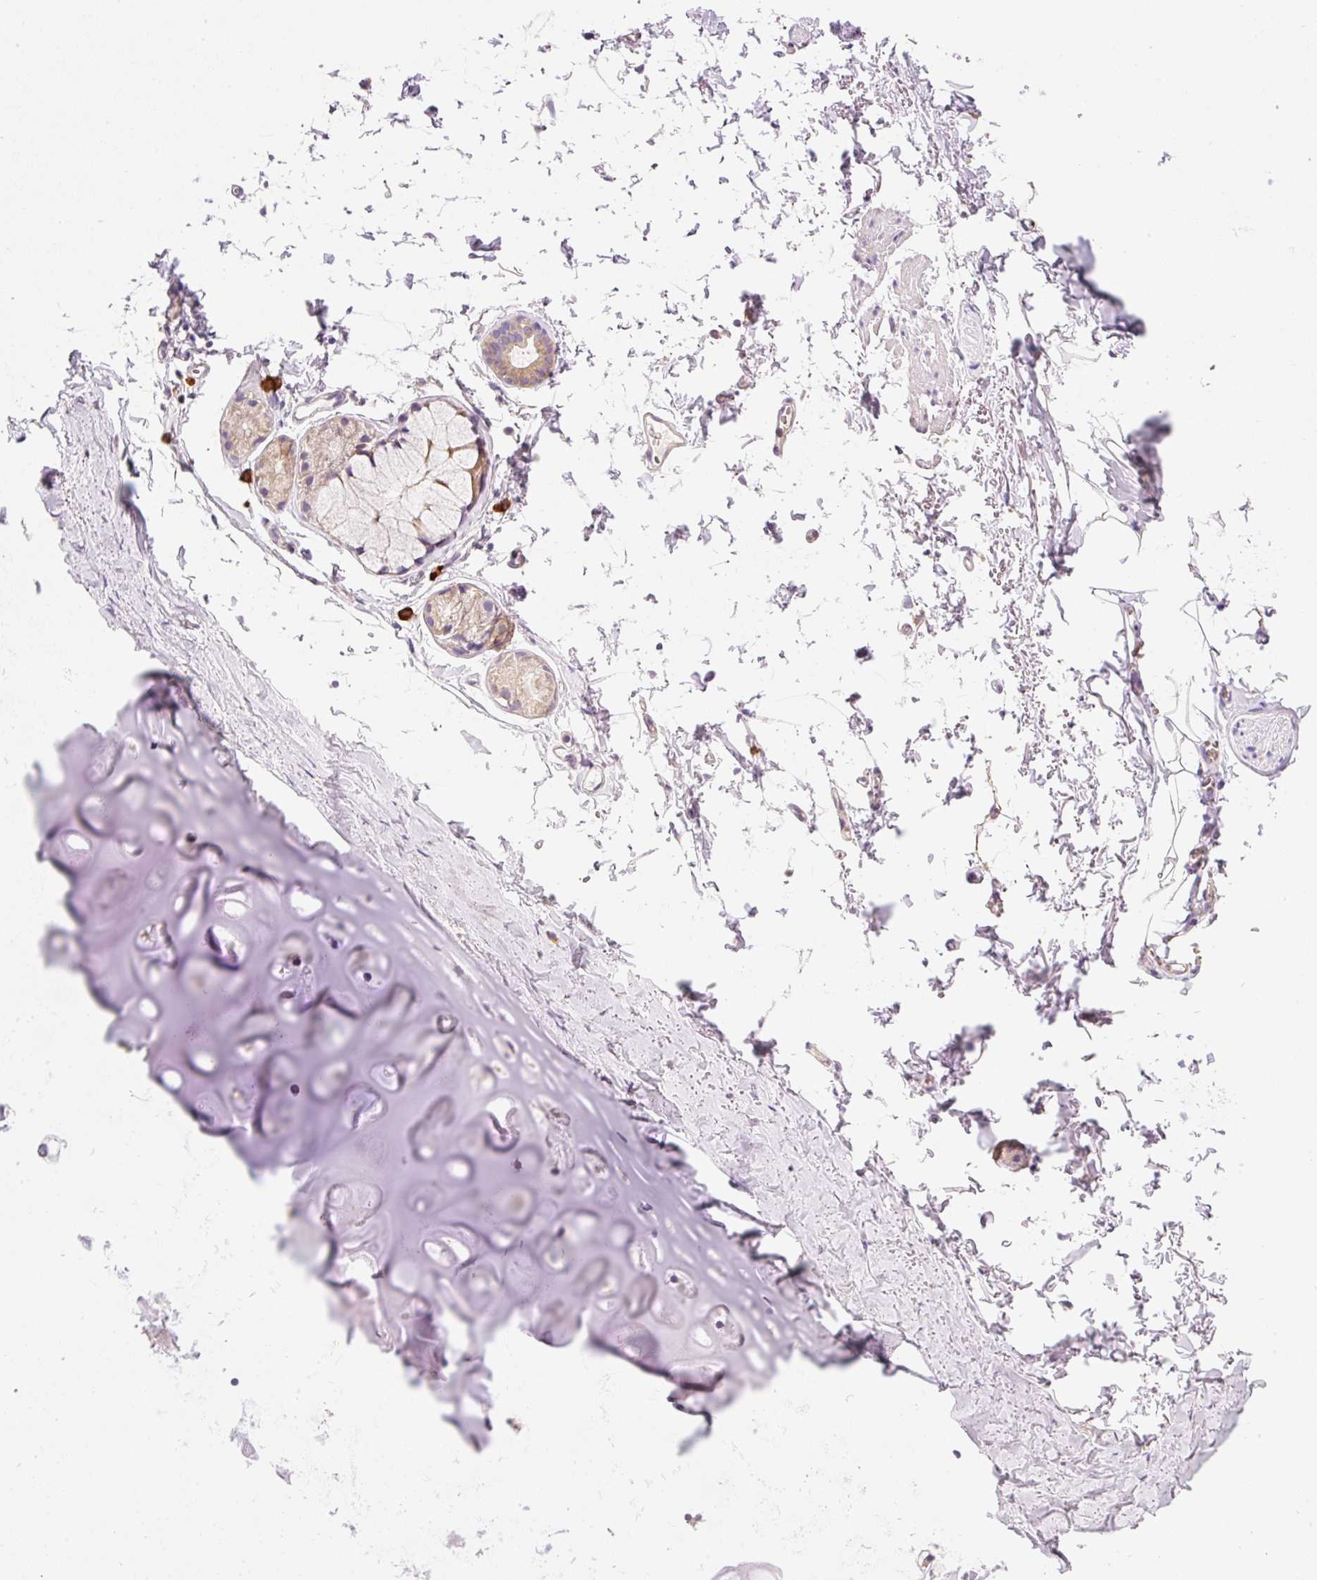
{"staining": {"intensity": "negative", "quantity": "none", "location": "none"}, "tissue": "adipose tissue", "cell_type": "Adipocytes", "image_type": "normal", "snomed": [{"axis": "morphology", "description": "Normal tissue, NOS"}, {"axis": "topography", "description": "Cartilage tissue"}, {"axis": "topography", "description": "Bronchus"}, {"axis": "topography", "description": "Peripheral nerve tissue"}], "caption": "Immunohistochemical staining of normal adipose tissue exhibits no significant staining in adipocytes. Nuclei are stained in blue.", "gene": "PNPLA5", "patient": {"sex": "female", "age": 59}}